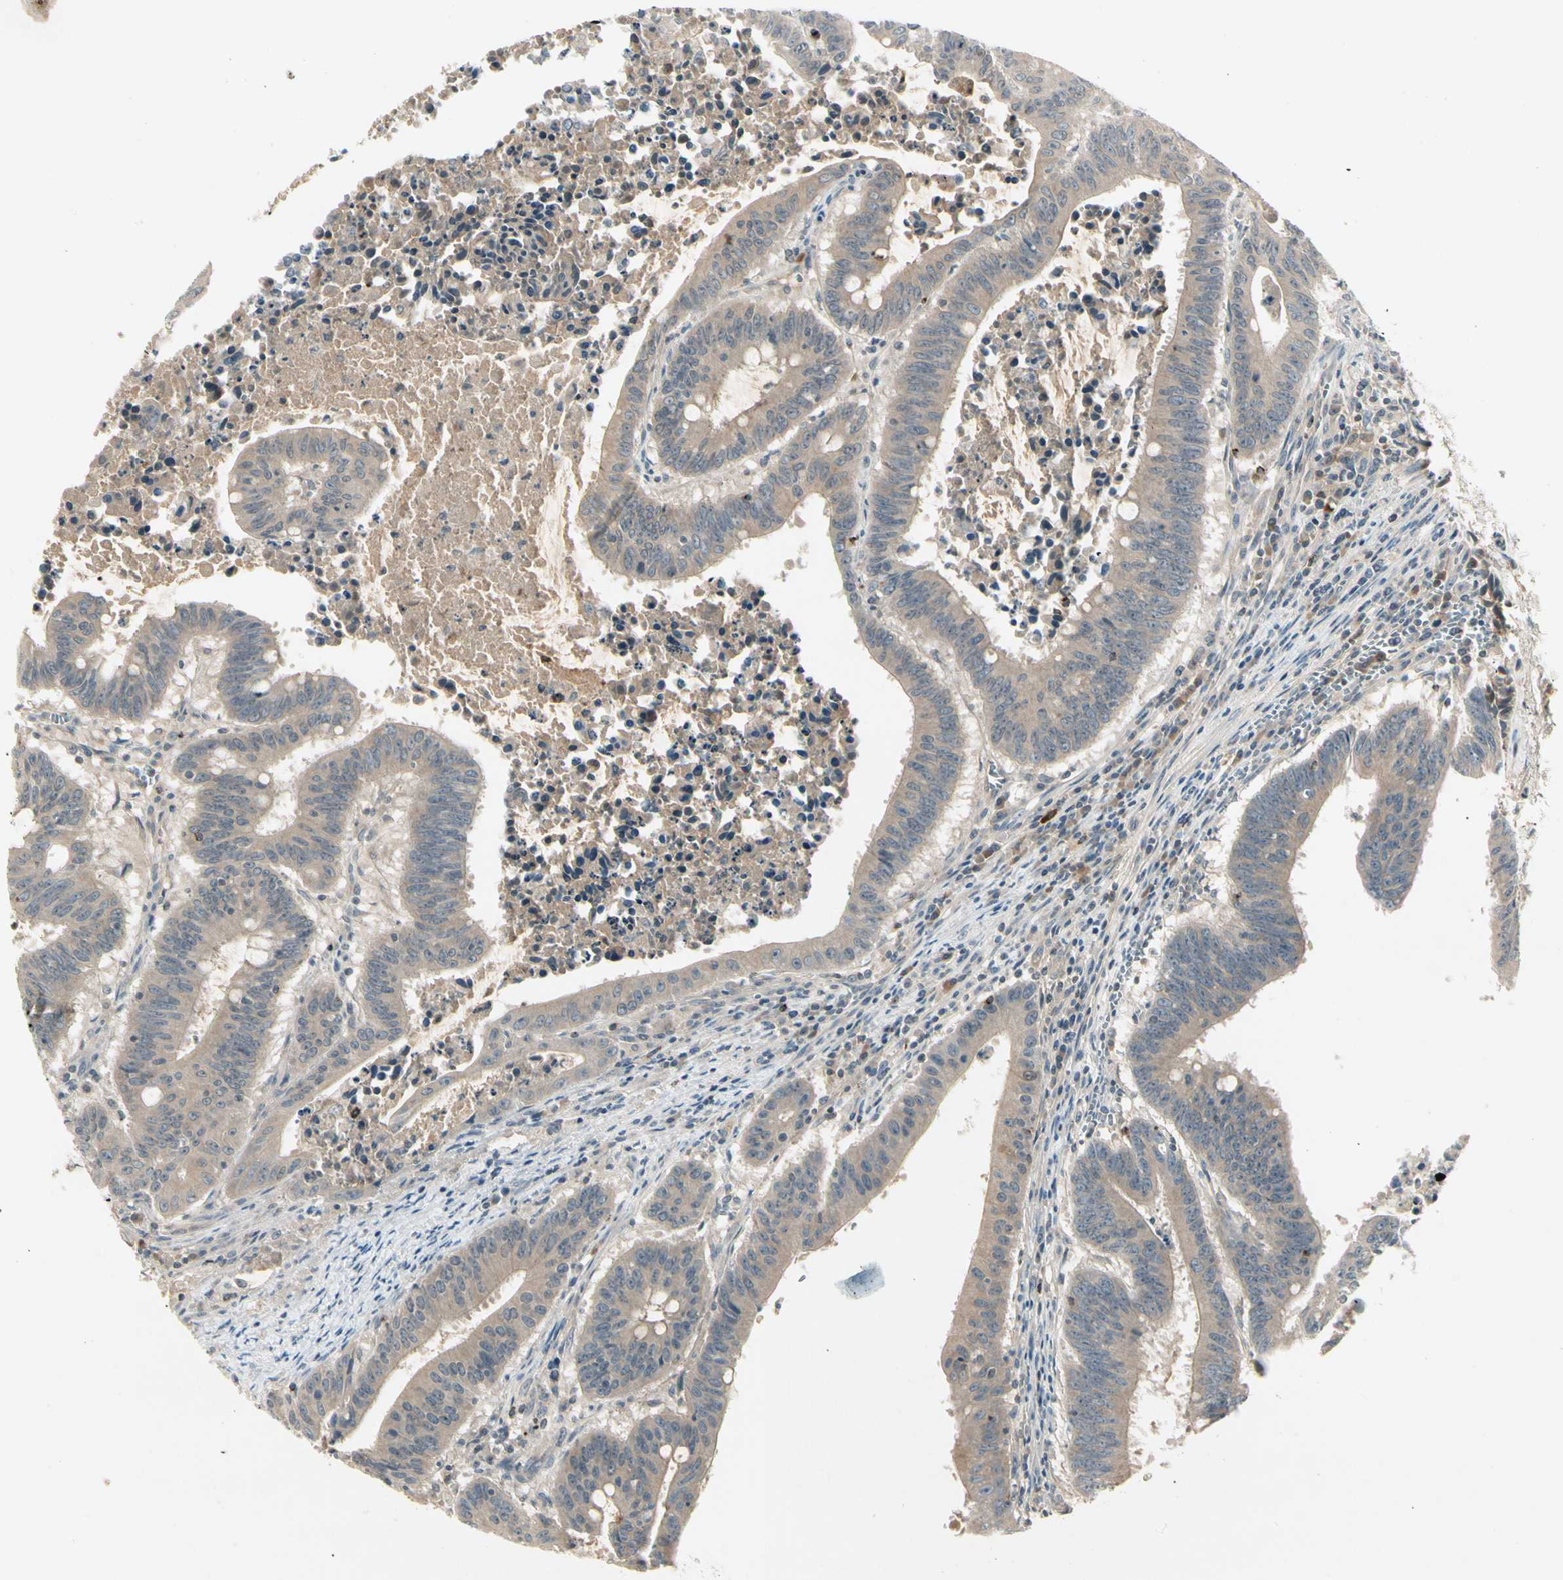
{"staining": {"intensity": "weak", "quantity": ">75%", "location": "cytoplasmic/membranous"}, "tissue": "colorectal cancer", "cell_type": "Tumor cells", "image_type": "cancer", "snomed": [{"axis": "morphology", "description": "Adenocarcinoma, NOS"}, {"axis": "topography", "description": "Colon"}], "caption": "Protein staining by immunohistochemistry (IHC) reveals weak cytoplasmic/membranous staining in about >75% of tumor cells in colorectal cancer. The staining is performed using DAB (3,3'-diaminobenzidine) brown chromogen to label protein expression. The nuclei are counter-stained blue using hematoxylin.", "gene": "CCL4", "patient": {"sex": "male", "age": 45}}